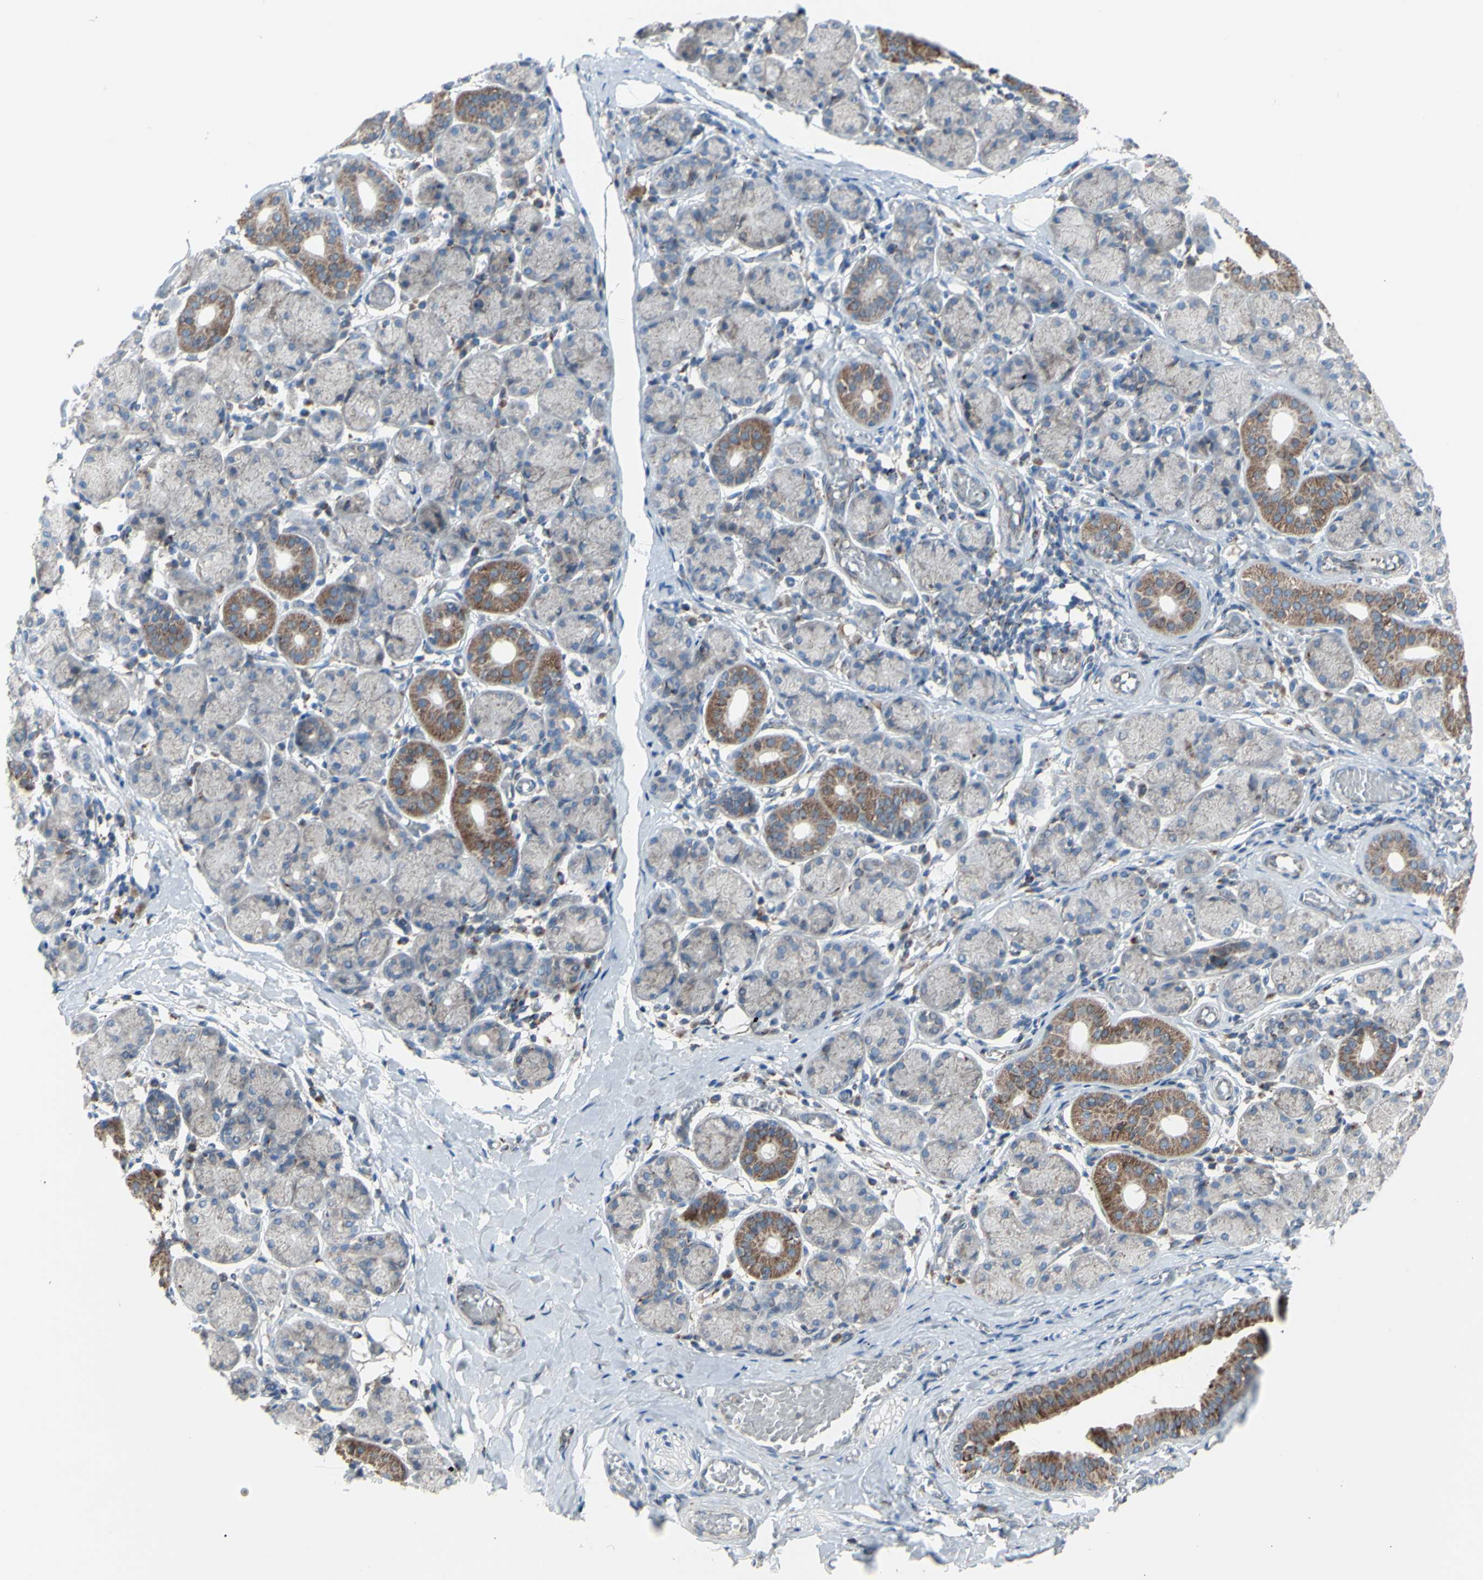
{"staining": {"intensity": "moderate", "quantity": "<25%", "location": "none"}, "tissue": "salivary gland", "cell_type": "Glandular cells", "image_type": "normal", "snomed": [{"axis": "morphology", "description": "Normal tissue, NOS"}, {"axis": "topography", "description": "Salivary gland"}], "caption": "DAB immunohistochemical staining of benign salivary gland shows moderate None protein staining in approximately <25% of glandular cells. Nuclei are stained in blue.", "gene": "GLT8D1", "patient": {"sex": "female", "age": 24}}